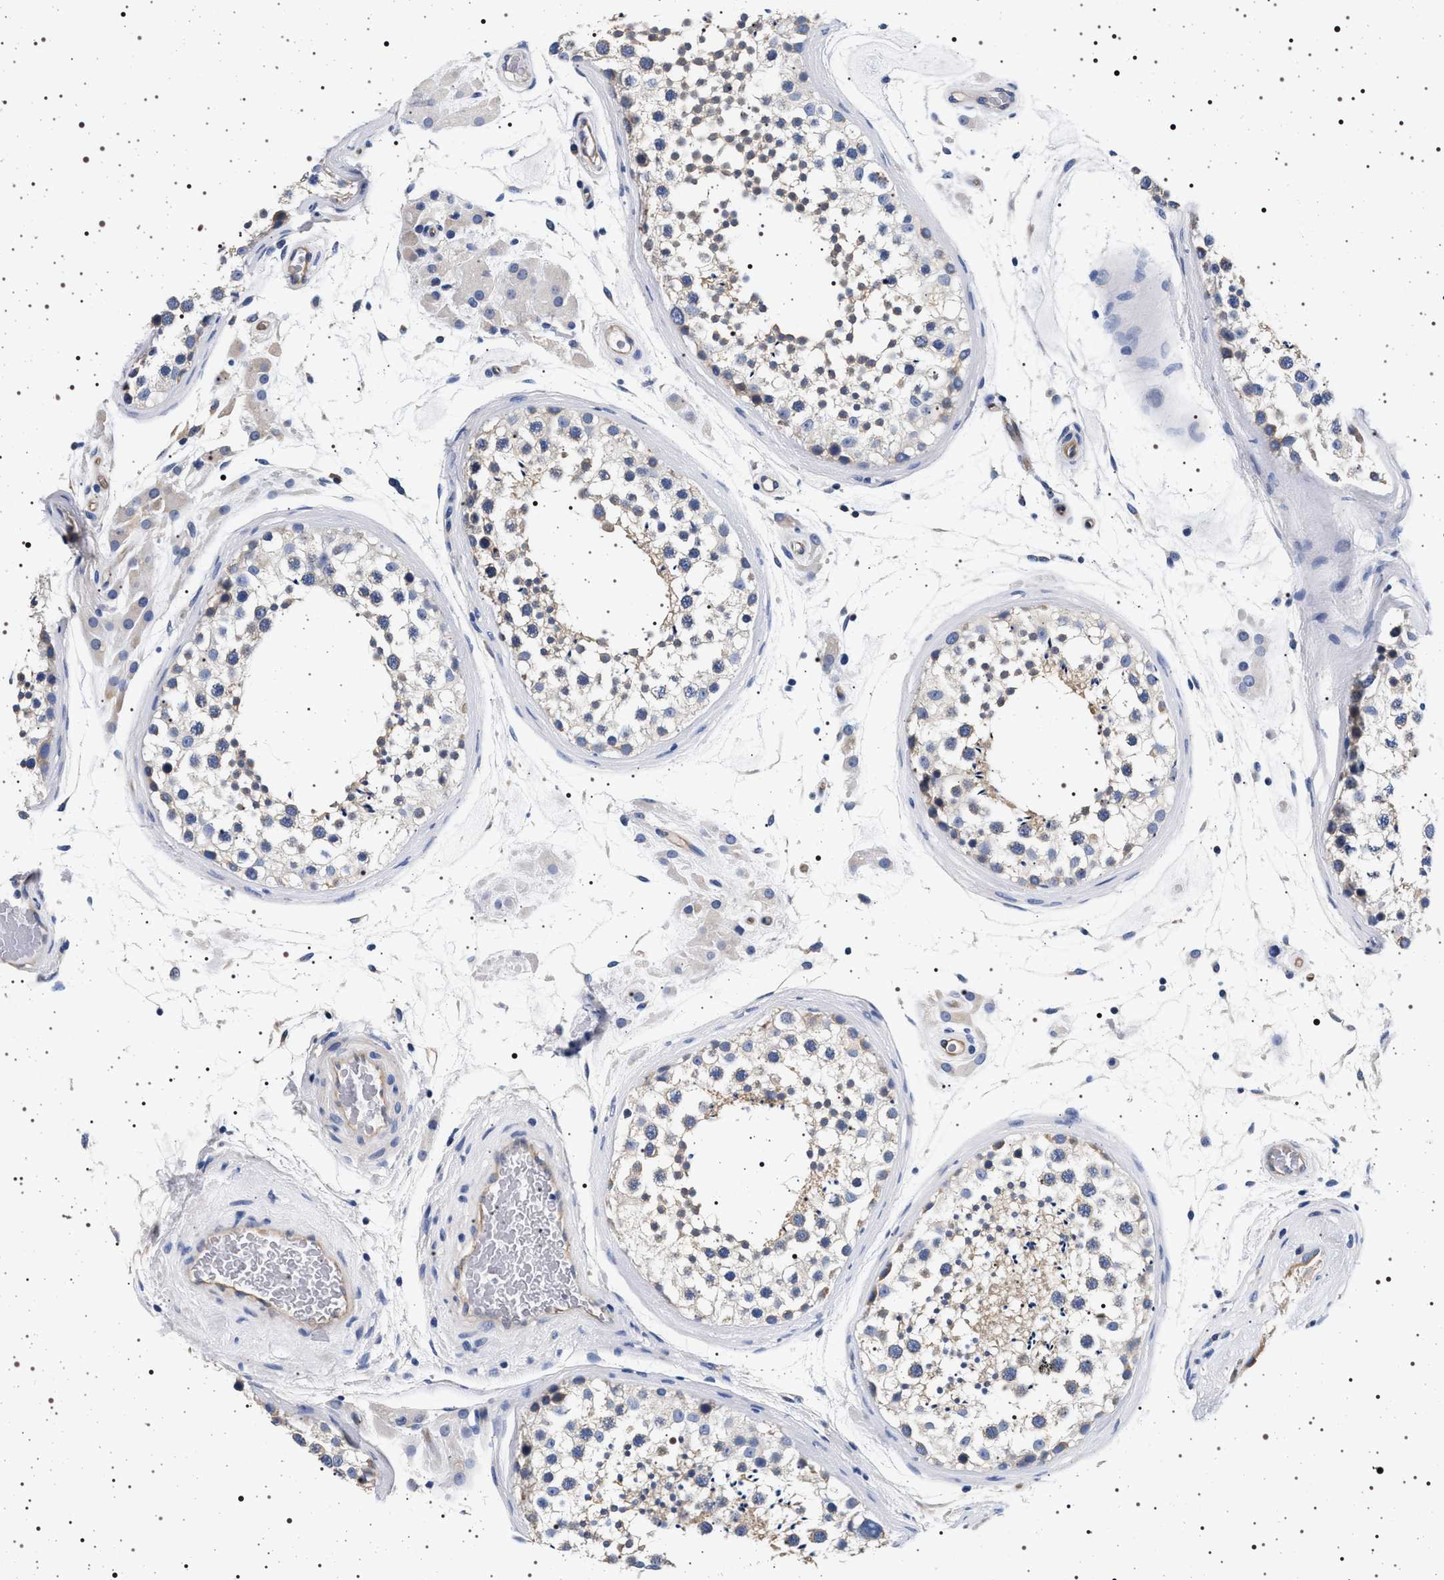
{"staining": {"intensity": "weak", "quantity": "<25%", "location": "cytoplasmic/membranous"}, "tissue": "testis", "cell_type": "Cells in seminiferous ducts", "image_type": "normal", "snomed": [{"axis": "morphology", "description": "Normal tissue, NOS"}, {"axis": "topography", "description": "Testis"}], "caption": "DAB (3,3'-diaminobenzidine) immunohistochemical staining of unremarkable human testis demonstrates no significant expression in cells in seminiferous ducts.", "gene": "HSD17B1", "patient": {"sex": "male", "age": 46}}